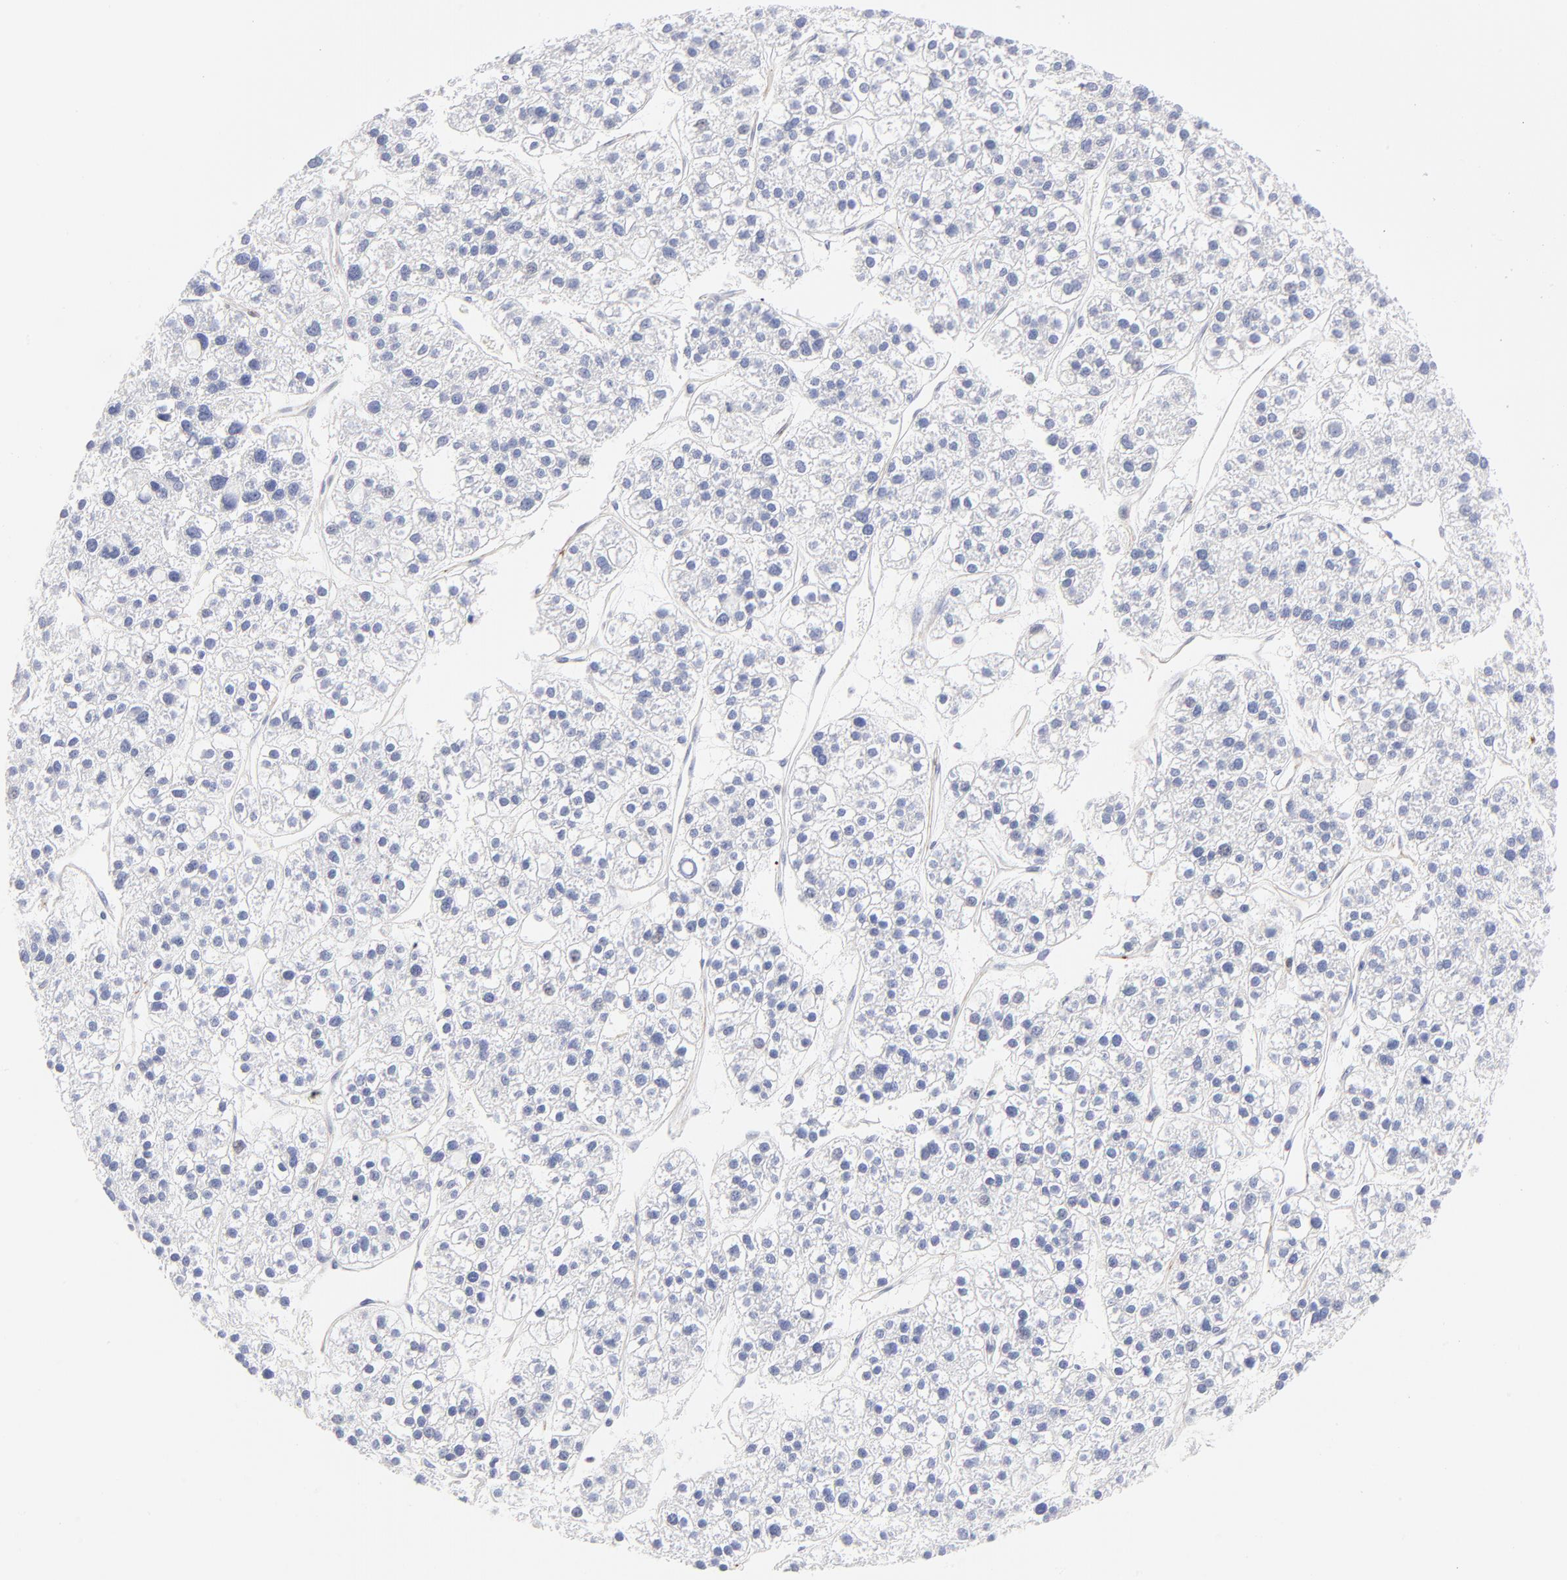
{"staining": {"intensity": "negative", "quantity": "none", "location": "none"}, "tissue": "liver cancer", "cell_type": "Tumor cells", "image_type": "cancer", "snomed": [{"axis": "morphology", "description": "Carcinoma, Hepatocellular, NOS"}, {"axis": "topography", "description": "Liver"}], "caption": "Human hepatocellular carcinoma (liver) stained for a protein using immunohistochemistry exhibits no positivity in tumor cells.", "gene": "ACTA2", "patient": {"sex": "female", "age": 85}}